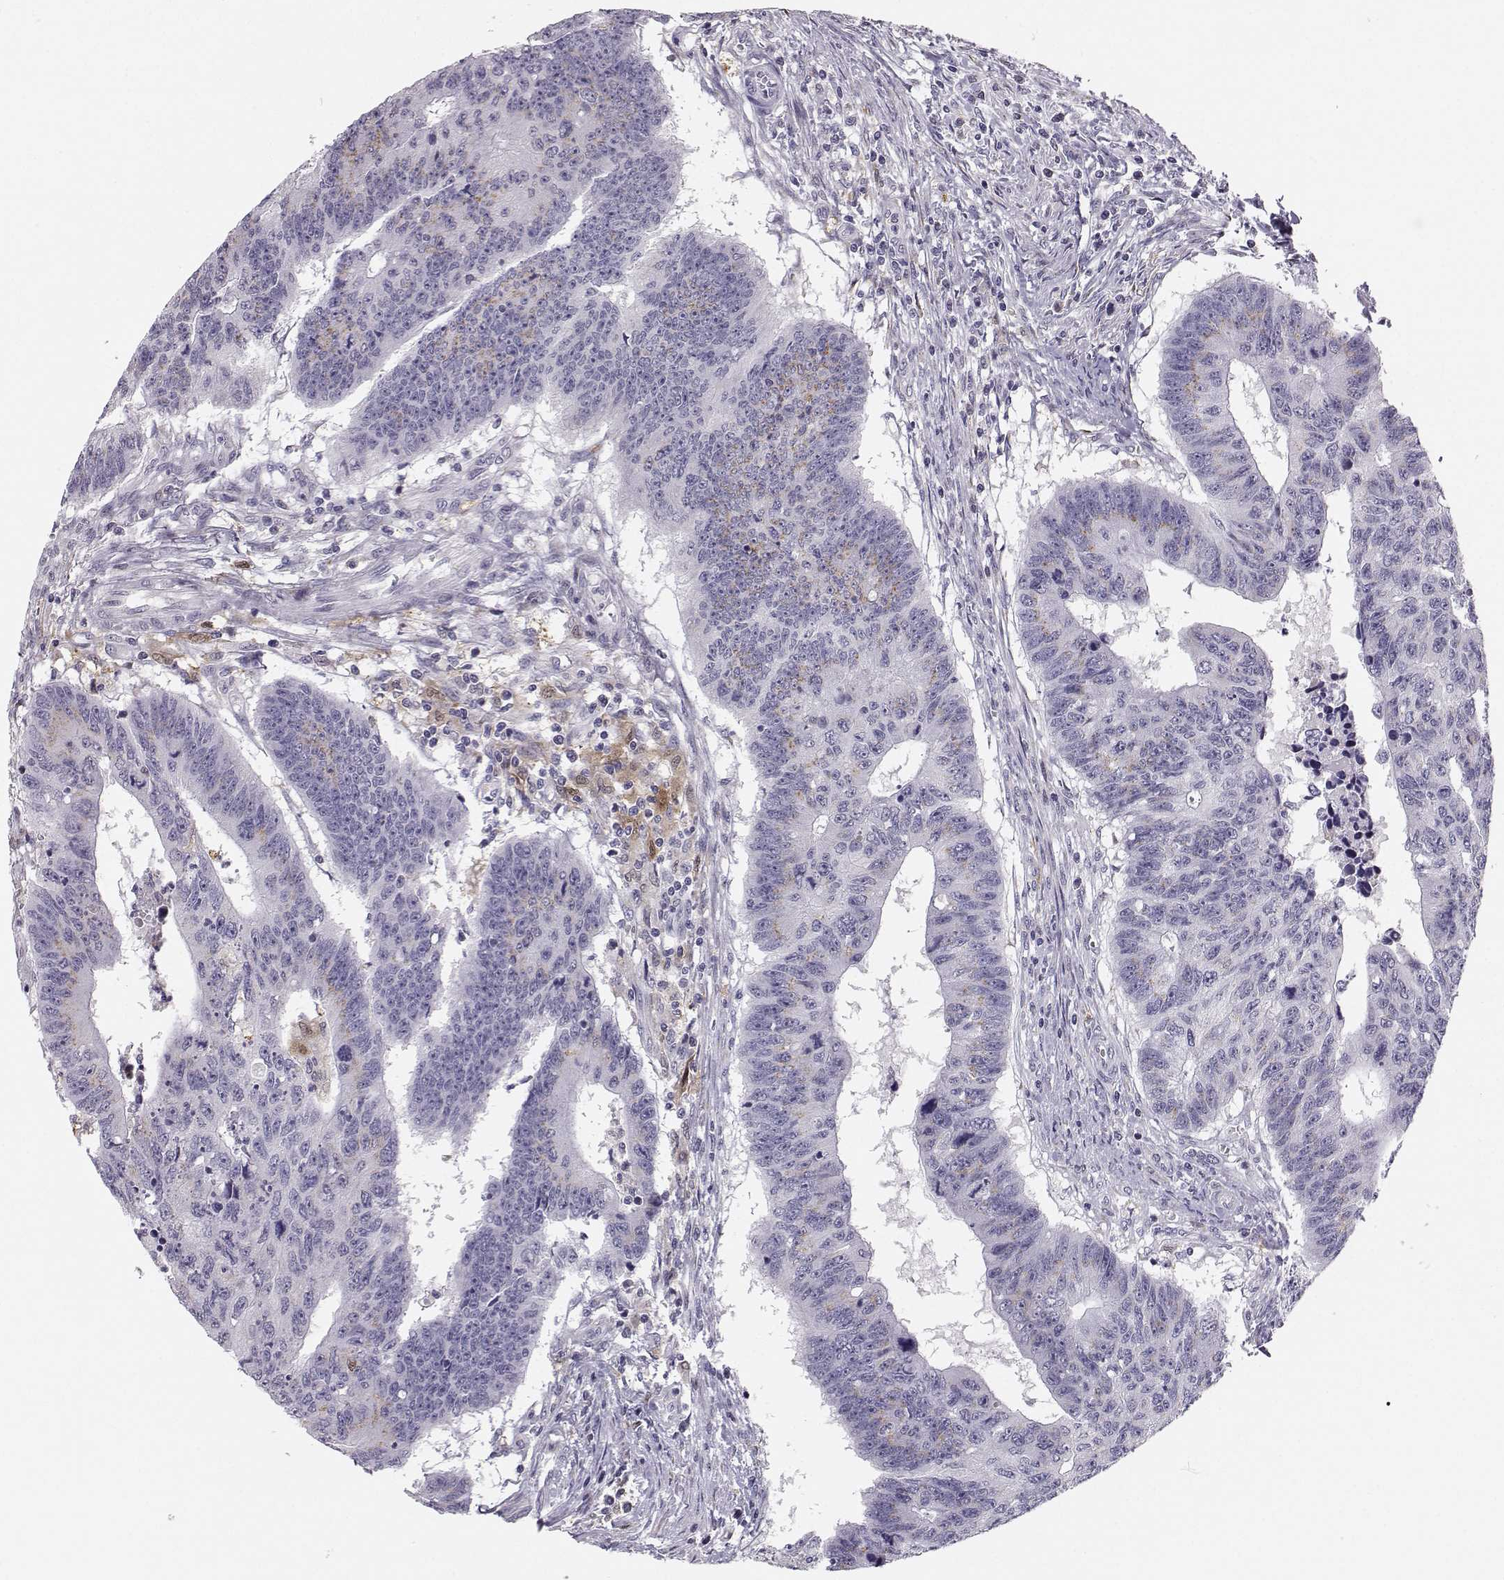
{"staining": {"intensity": "weak", "quantity": "<25%", "location": "cytoplasmic/membranous"}, "tissue": "colorectal cancer", "cell_type": "Tumor cells", "image_type": "cancer", "snomed": [{"axis": "morphology", "description": "Adenocarcinoma, NOS"}, {"axis": "topography", "description": "Rectum"}], "caption": "This is an immunohistochemistry histopathology image of human colorectal cancer. There is no staining in tumor cells.", "gene": "HTR7", "patient": {"sex": "female", "age": 85}}